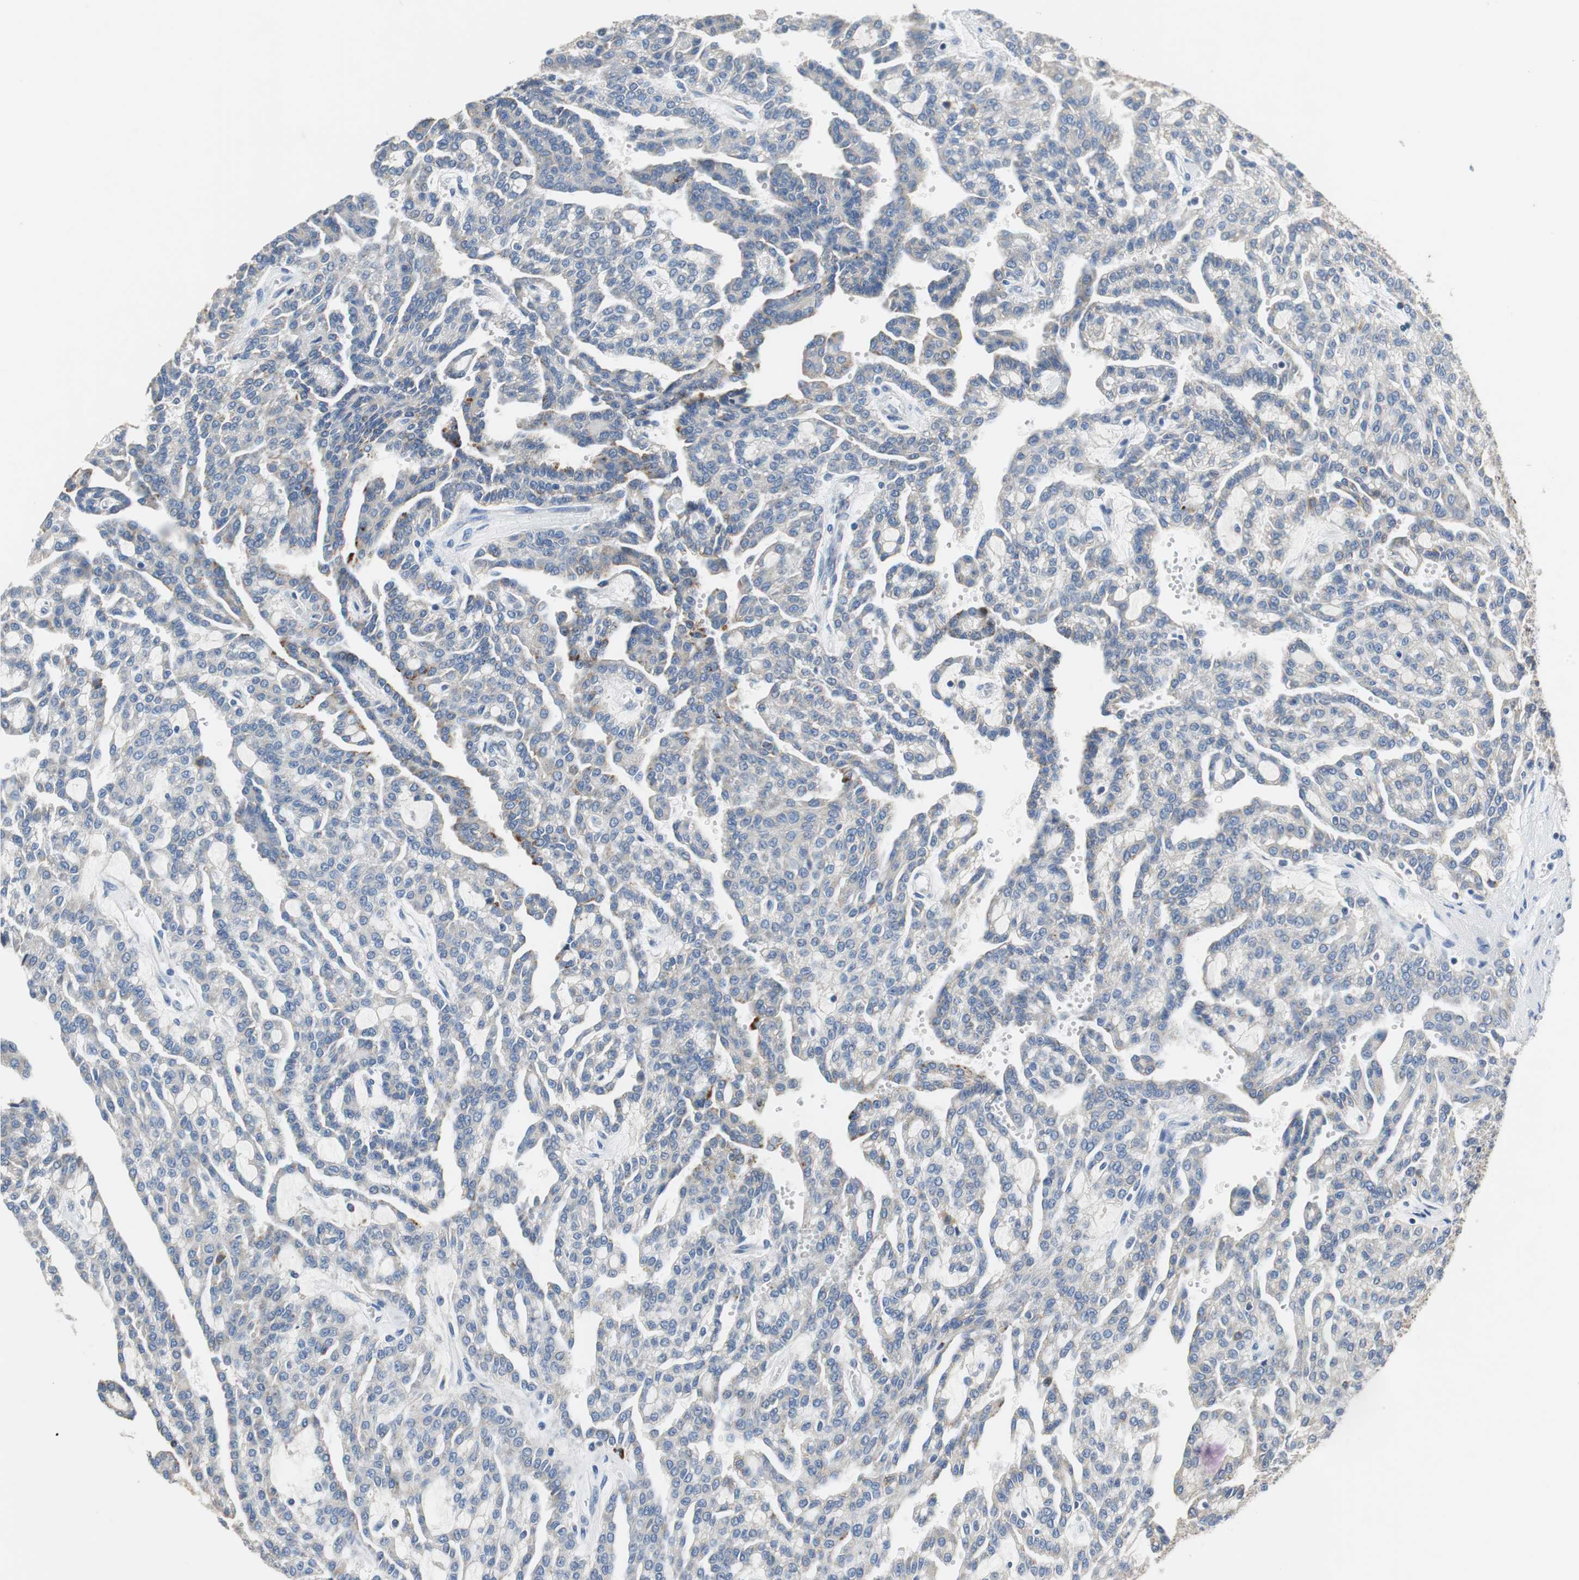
{"staining": {"intensity": "weak", "quantity": "<25%", "location": "cytoplasmic/membranous"}, "tissue": "renal cancer", "cell_type": "Tumor cells", "image_type": "cancer", "snomed": [{"axis": "morphology", "description": "Adenocarcinoma, NOS"}, {"axis": "topography", "description": "Kidney"}], "caption": "The image reveals no staining of tumor cells in adenocarcinoma (renal).", "gene": "NLGN1", "patient": {"sex": "male", "age": 63}}